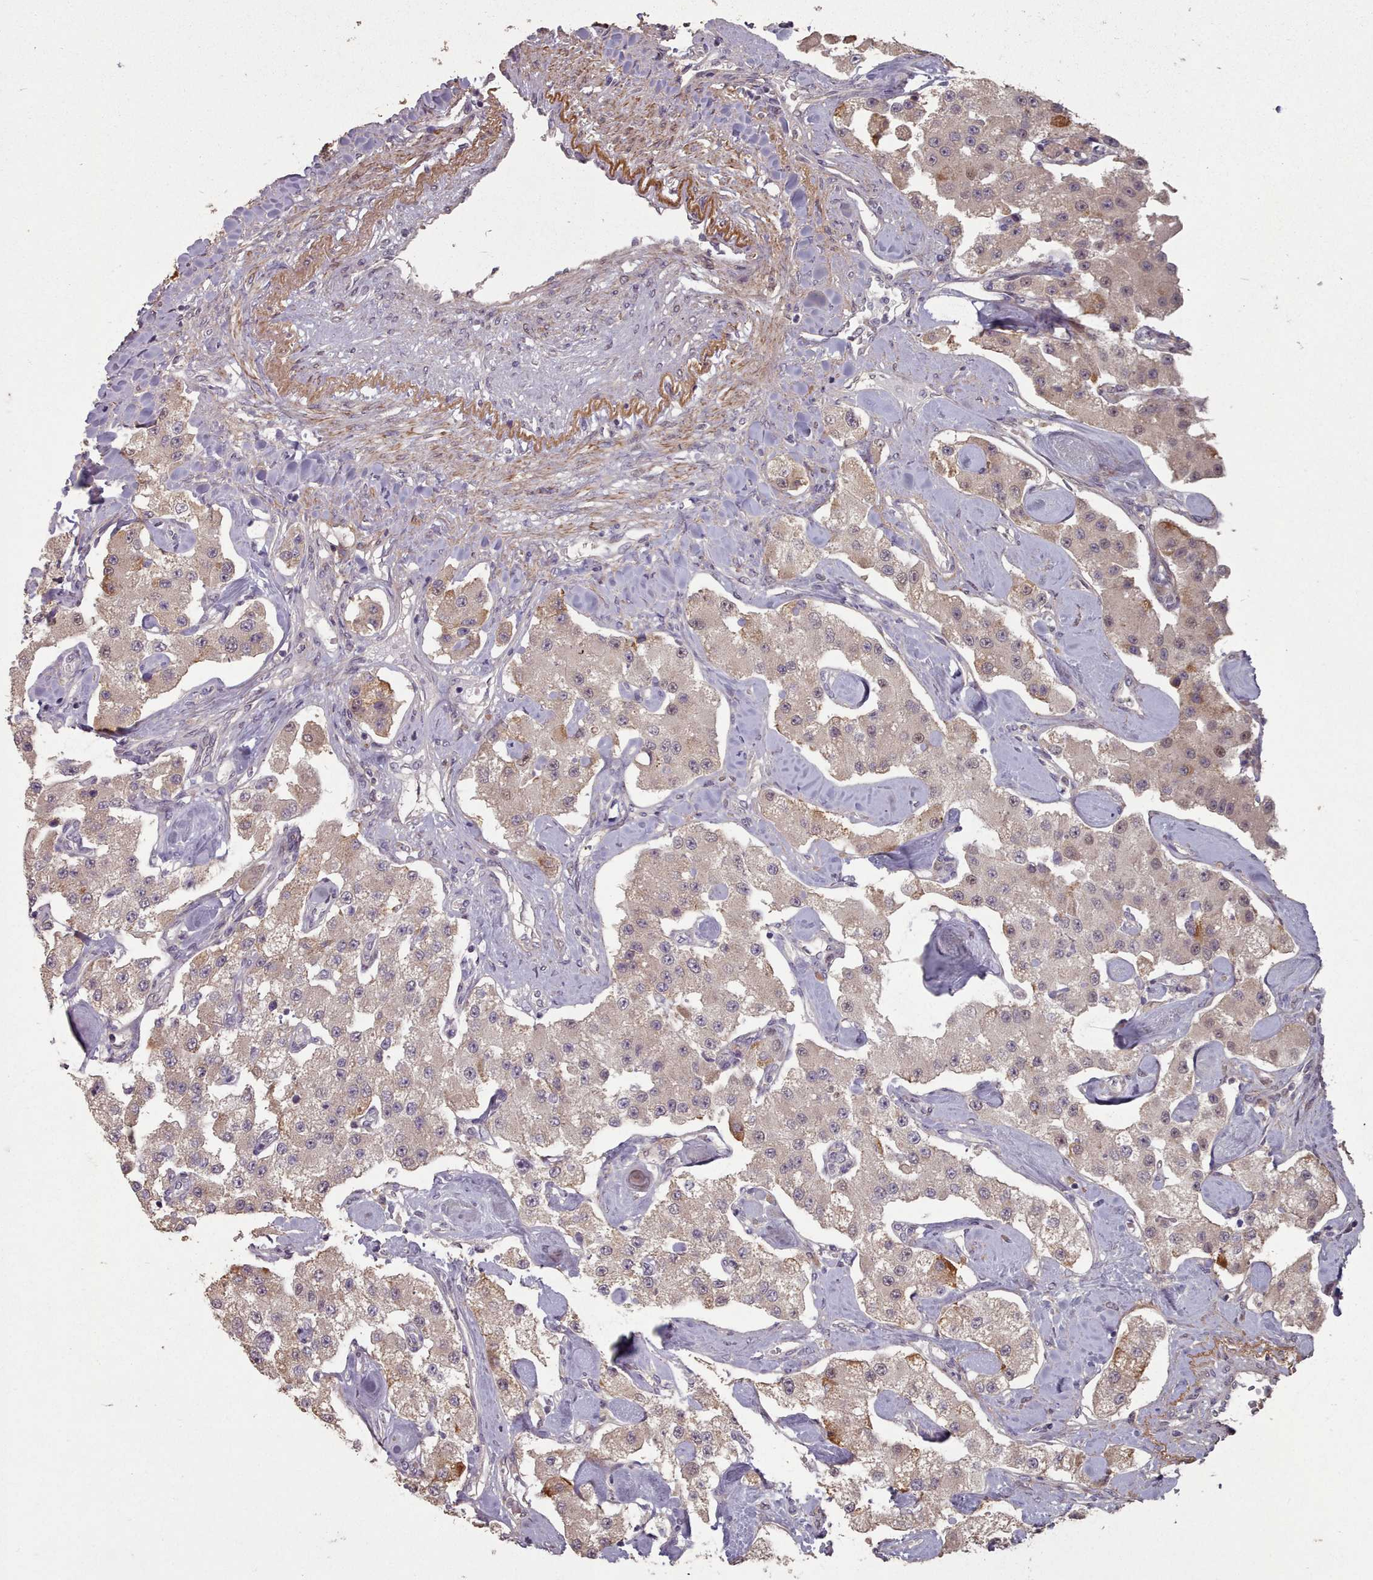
{"staining": {"intensity": "moderate", "quantity": "<25%", "location": "cytoplasmic/membranous,nuclear"}, "tissue": "carcinoid", "cell_type": "Tumor cells", "image_type": "cancer", "snomed": [{"axis": "morphology", "description": "Carcinoid, malignant, NOS"}, {"axis": "topography", "description": "Pancreas"}], "caption": "This is an image of immunohistochemistry staining of carcinoid, which shows moderate positivity in the cytoplasmic/membranous and nuclear of tumor cells.", "gene": "ERCC6L", "patient": {"sex": "male", "age": 41}}